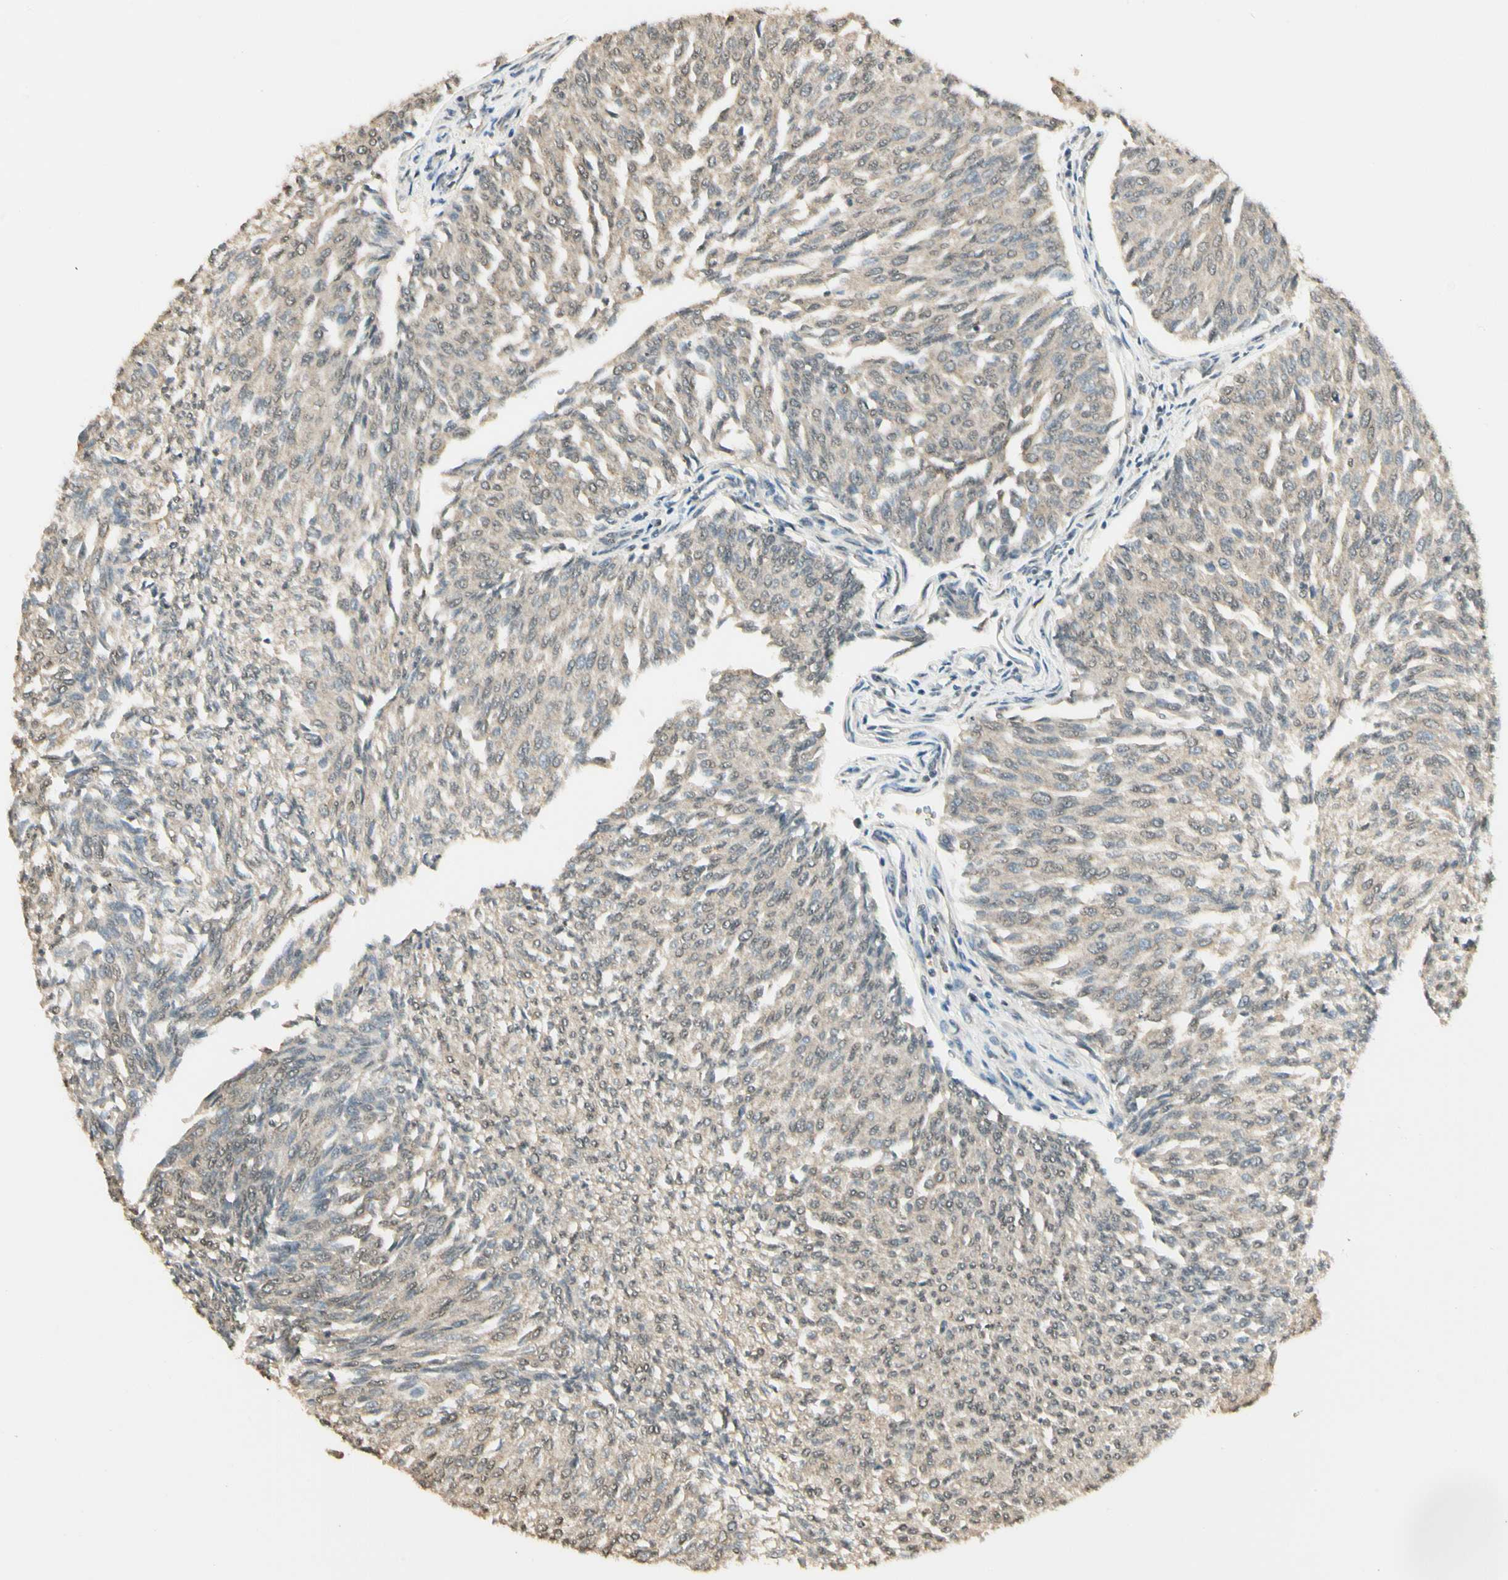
{"staining": {"intensity": "weak", "quantity": "25%-75%", "location": "cytoplasmic/membranous"}, "tissue": "urothelial cancer", "cell_type": "Tumor cells", "image_type": "cancer", "snomed": [{"axis": "morphology", "description": "Urothelial carcinoma, Low grade"}, {"axis": "topography", "description": "Urinary bladder"}], "caption": "Urothelial carcinoma (low-grade) stained for a protein (brown) reveals weak cytoplasmic/membranous positive positivity in approximately 25%-75% of tumor cells.", "gene": "SGCA", "patient": {"sex": "female", "age": 79}}